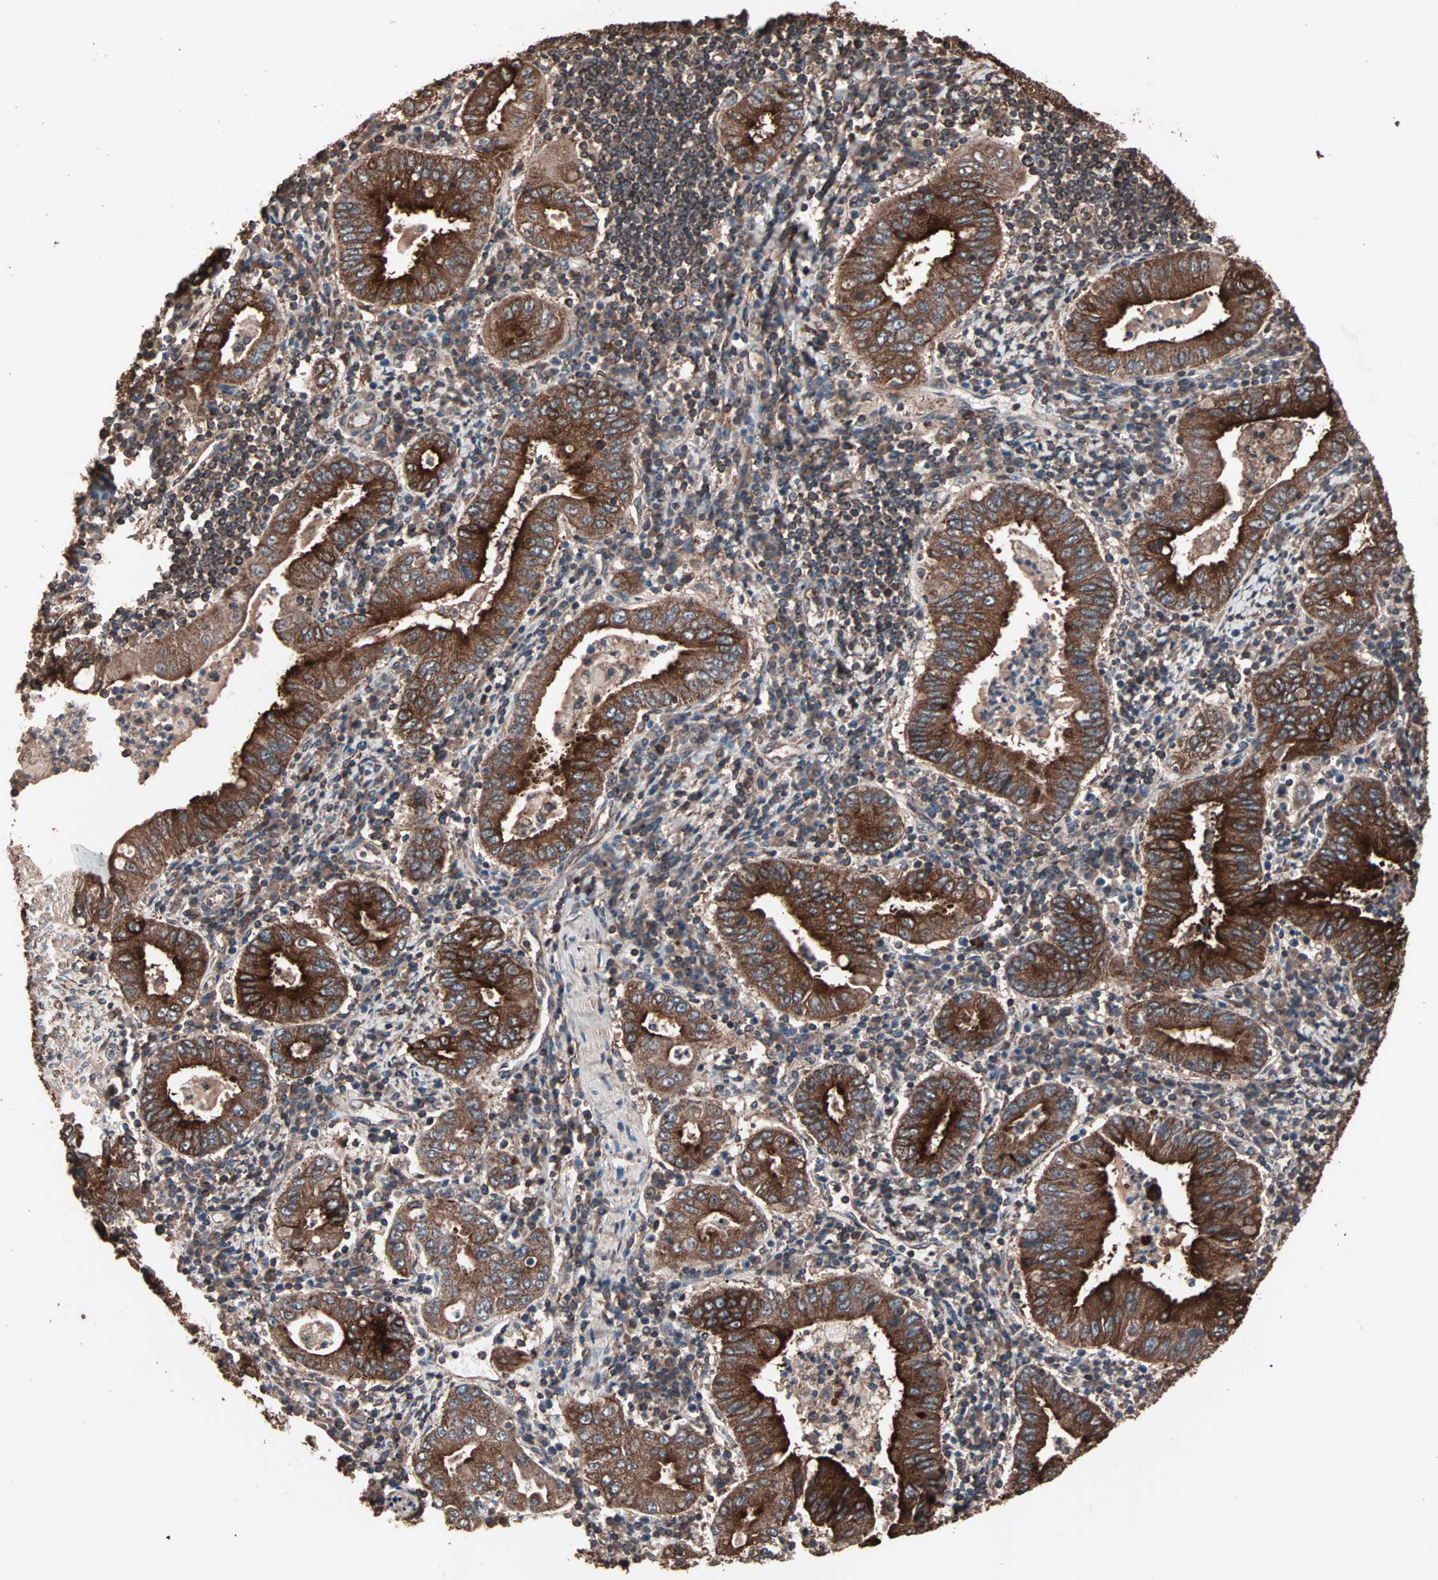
{"staining": {"intensity": "strong", "quantity": ">75%", "location": "cytoplasmic/membranous"}, "tissue": "stomach cancer", "cell_type": "Tumor cells", "image_type": "cancer", "snomed": [{"axis": "morphology", "description": "Normal tissue, NOS"}, {"axis": "morphology", "description": "Adenocarcinoma, NOS"}, {"axis": "topography", "description": "Esophagus"}, {"axis": "topography", "description": "Stomach, upper"}, {"axis": "topography", "description": "Peripheral nerve tissue"}], "caption": "Brown immunohistochemical staining in human adenocarcinoma (stomach) displays strong cytoplasmic/membranous expression in approximately >75% of tumor cells.", "gene": "MRPL2", "patient": {"sex": "male", "age": 62}}